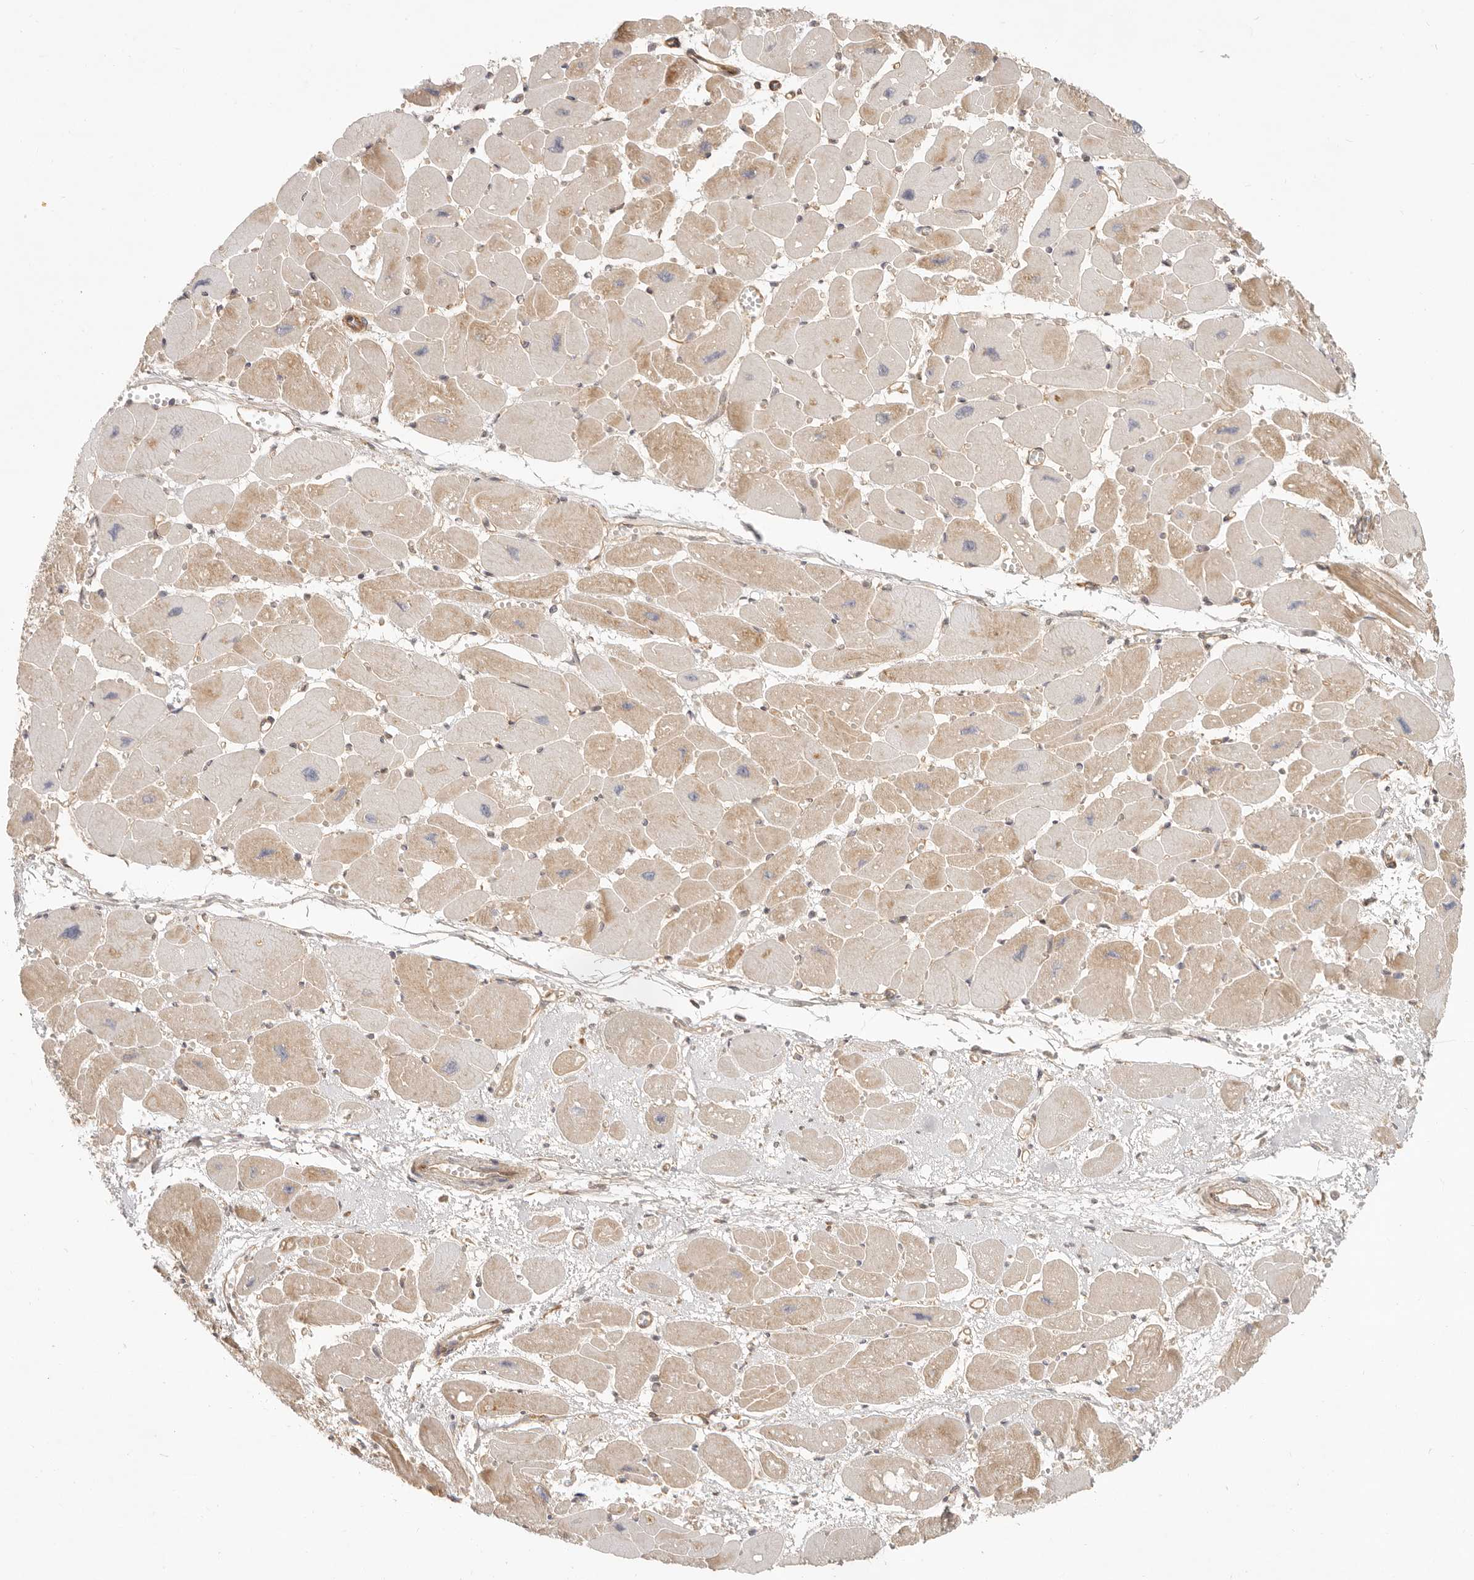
{"staining": {"intensity": "moderate", "quantity": "25%-75%", "location": "cytoplasmic/membranous"}, "tissue": "heart muscle", "cell_type": "Cardiomyocytes", "image_type": "normal", "snomed": [{"axis": "morphology", "description": "Normal tissue, NOS"}, {"axis": "topography", "description": "Heart"}], "caption": "Benign heart muscle displays moderate cytoplasmic/membranous positivity in about 25%-75% of cardiomyocytes.", "gene": "UFSP1", "patient": {"sex": "female", "age": 54}}